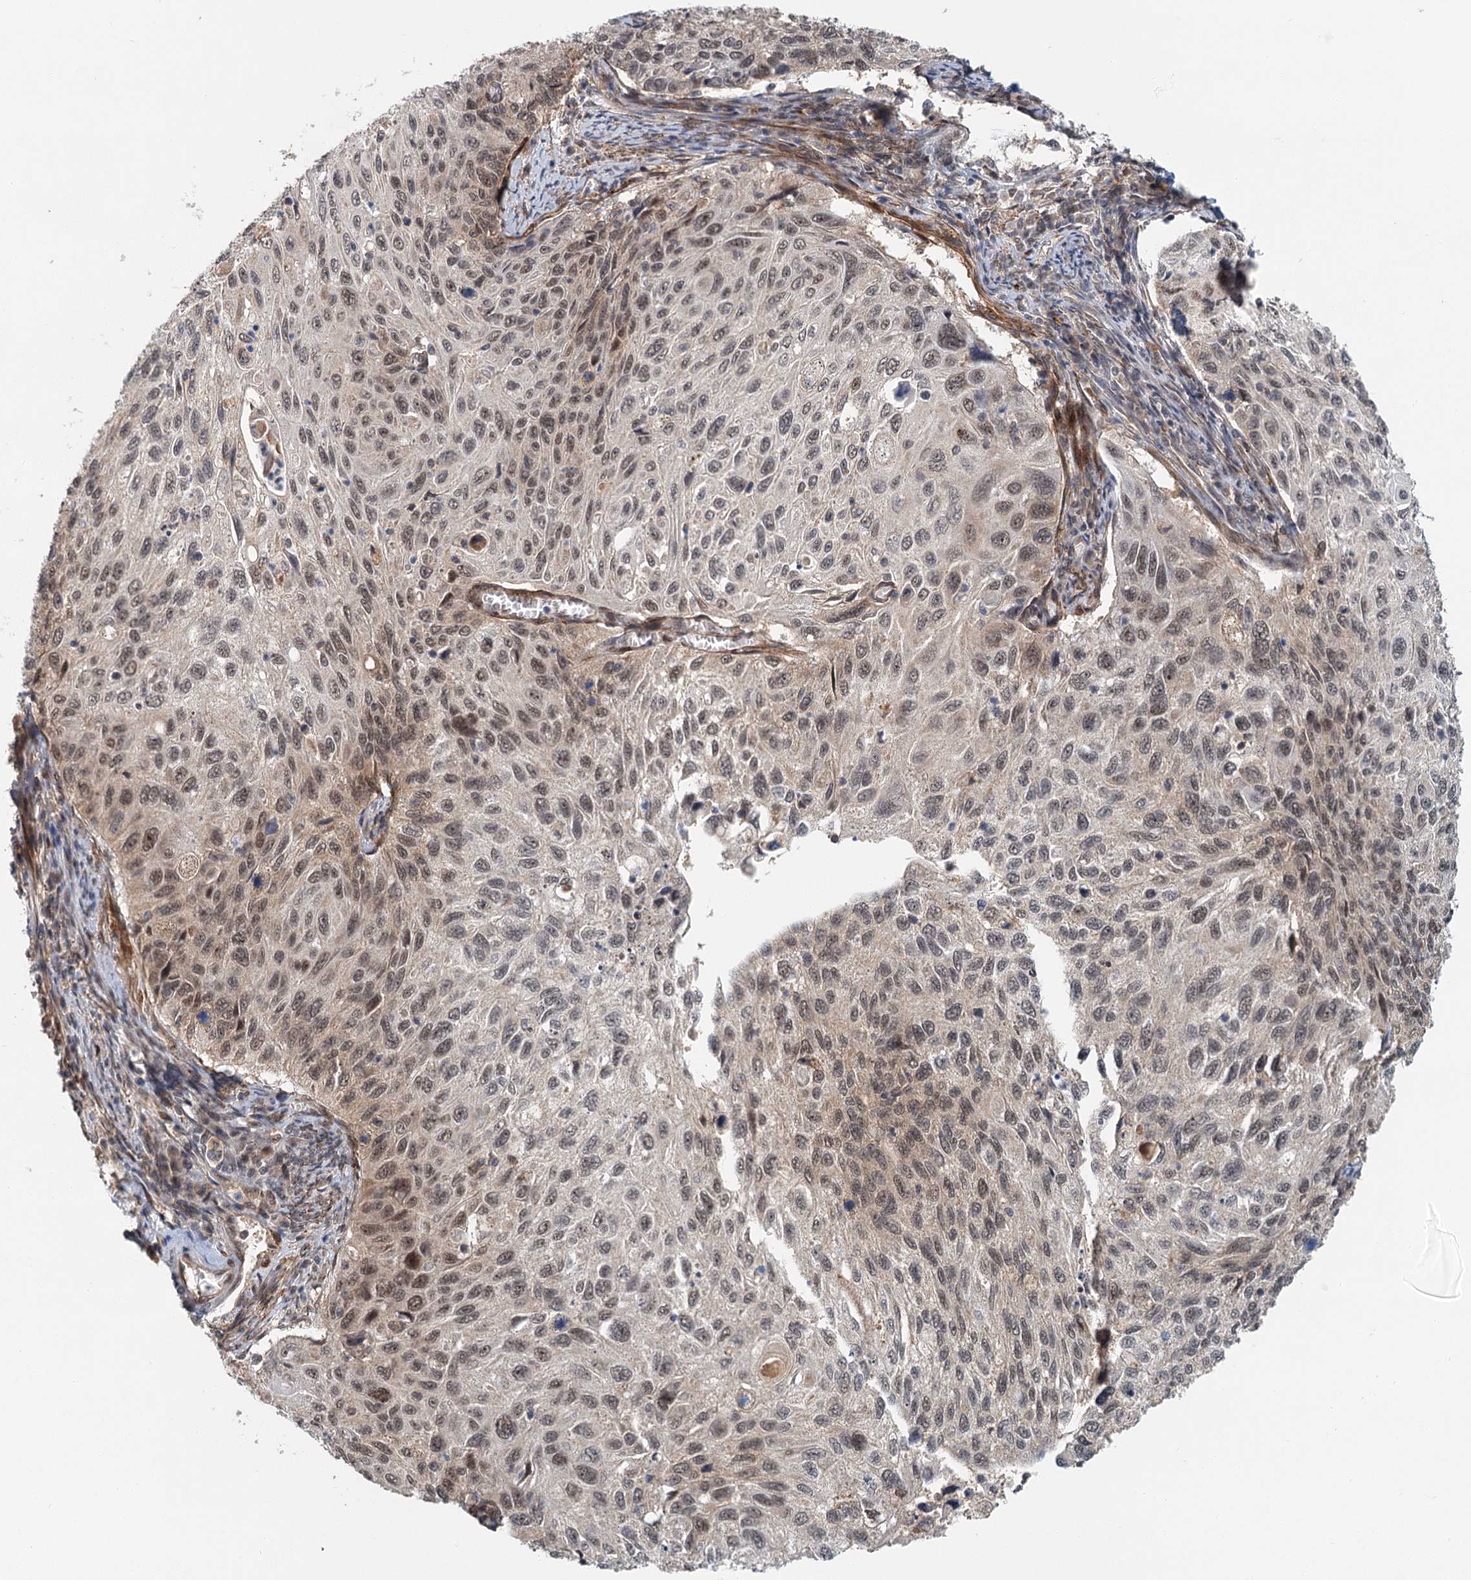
{"staining": {"intensity": "moderate", "quantity": ">75%", "location": "nuclear"}, "tissue": "cervical cancer", "cell_type": "Tumor cells", "image_type": "cancer", "snomed": [{"axis": "morphology", "description": "Squamous cell carcinoma, NOS"}, {"axis": "topography", "description": "Cervix"}], "caption": "DAB (3,3'-diaminobenzidine) immunohistochemical staining of cervical cancer (squamous cell carcinoma) shows moderate nuclear protein staining in approximately >75% of tumor cells. Nuclei are stained in blue.", "gene": "TAS2R42", "patient": {"sex": "female", "age": 70}}